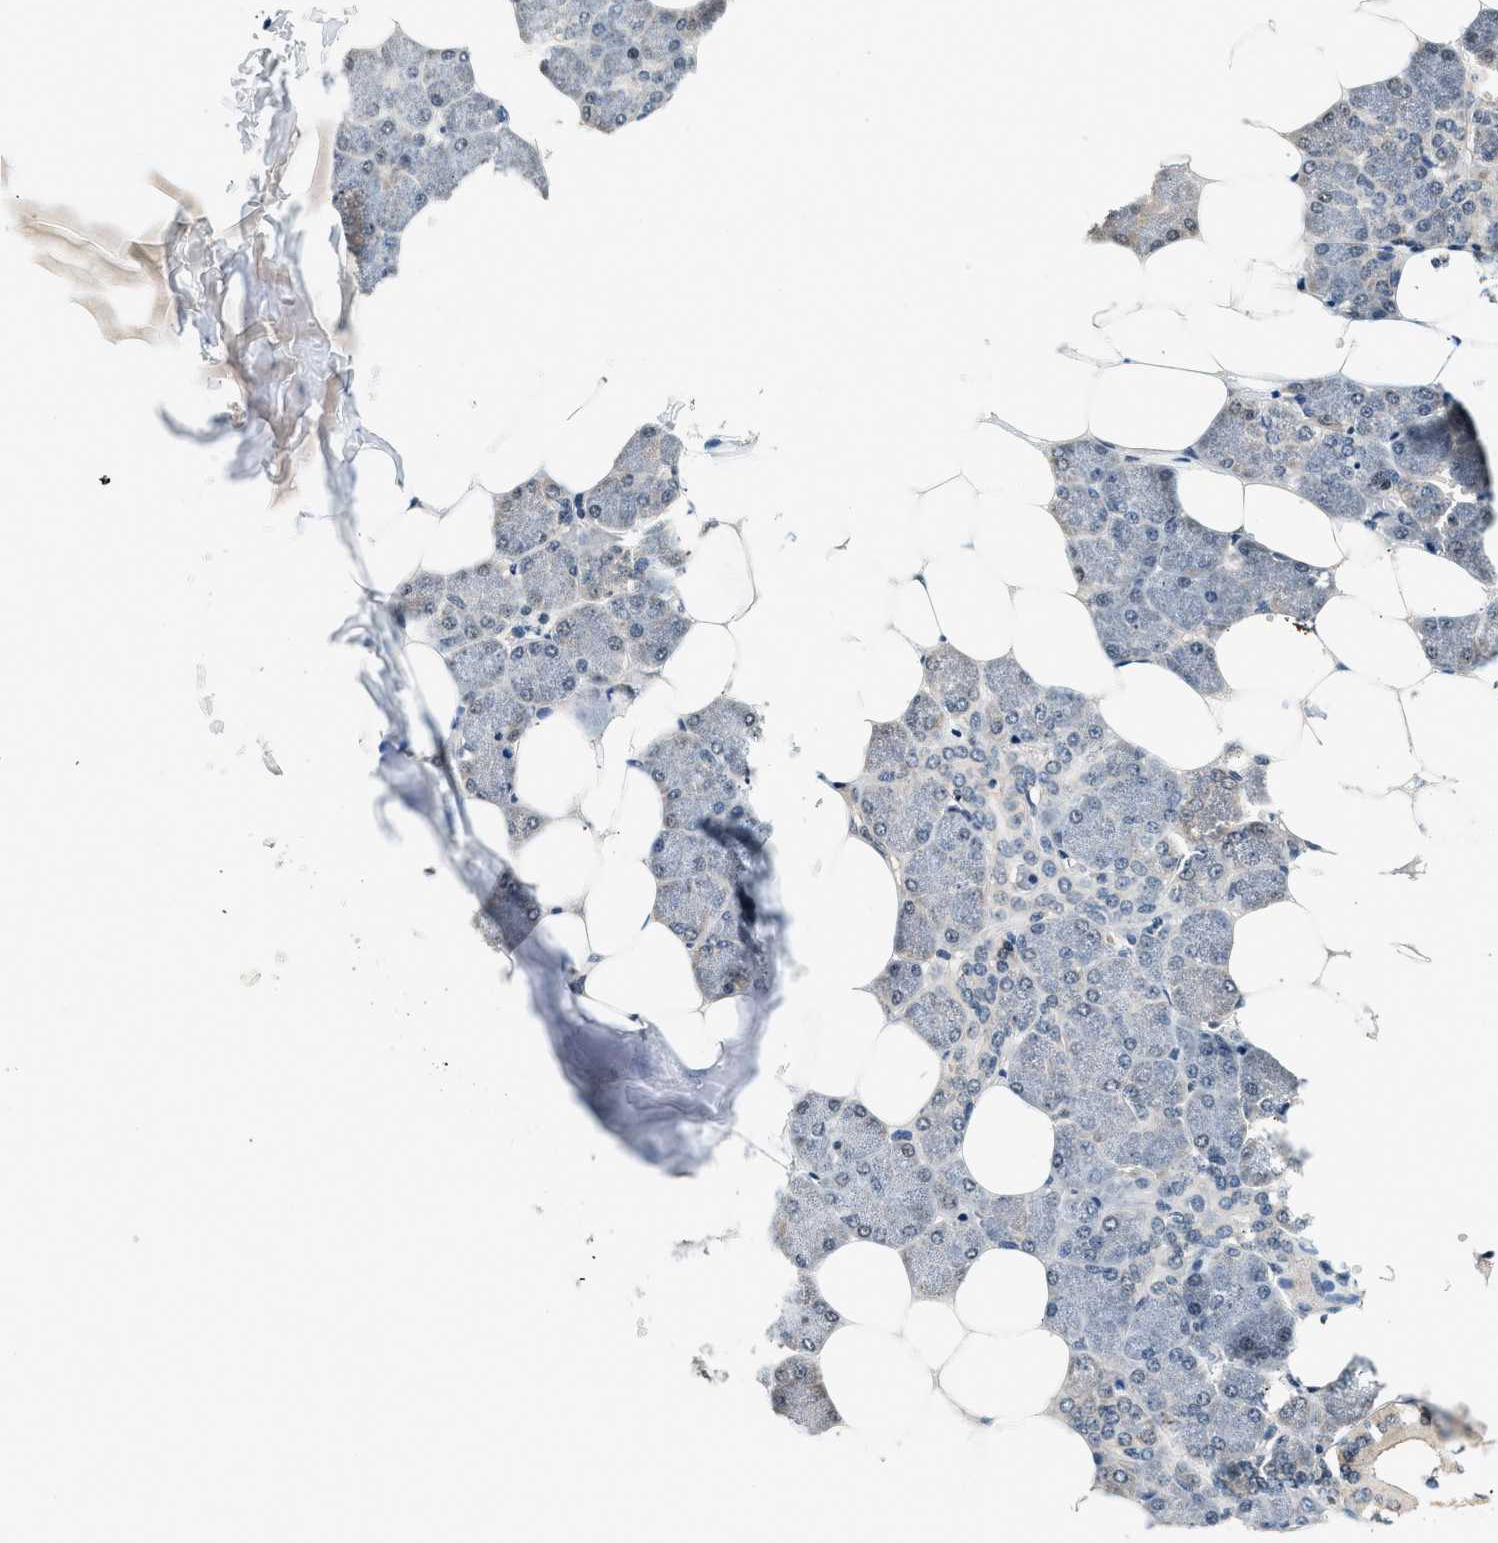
{"staining": {"intensity": "weak", "quantity": "25%-75%", "location": "nuclear"}, "tissue": "salivary gland", "cell_type": "Glandular cells", "image_type": "normal", "snomed": [{"axis": "morphology", "description": "Normal tissue, NOS"}, {"axis": "morphology", "description": "Adenoma, NOS"}, {"axis": "topography", "description": "Salivary gland"}], "caption": "Immunohistochemical staining of normal human salivary gland exhibits weak nuclear protein staining in about 25%-75% of glandular cells. Using DAB (brown) and hematoxylin (blue) stains, captured at high magnification using brightfield microscopy.", "gene": "PSMD3", "patient": {"sex": "female", "age": 32}}